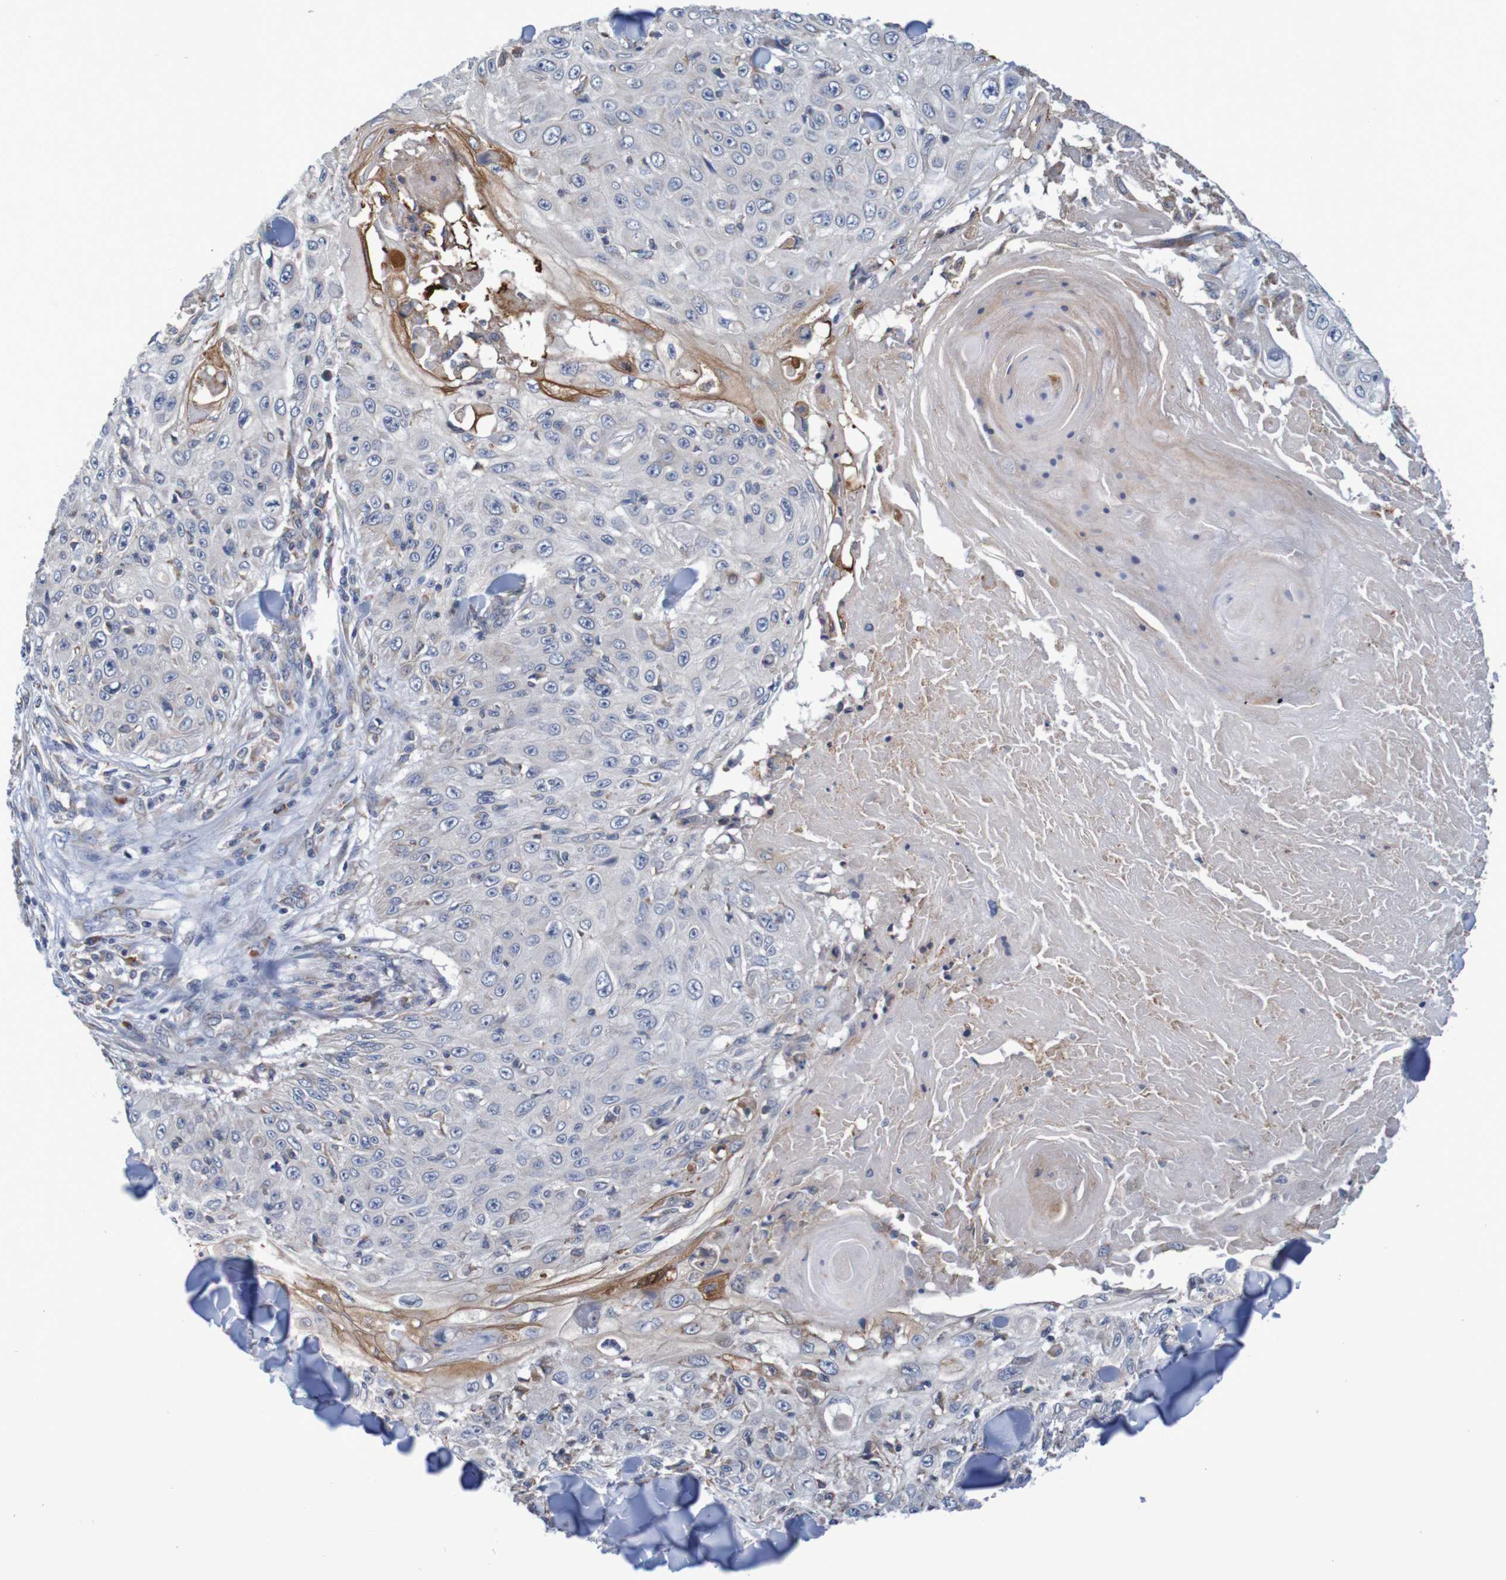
{"staining": {"intensity": "negative", "quantity": "none", "location": "none"}, "tissue": "skin cancer", "cell_type": "Tumor cells", "image_type": "cancer", "snomed": [{"axis": "morphology", "description": "Squamous cell carcinoma, NOS"}, {"axis": "topography", "description": "Skin"}], "caption": "High power microscopy micrograph of an immunohistochemistry image of squamous cell carcinoma (skin), revealing no significant expression in tumor cells.", "gene": "CLDN18", "patient": {"sex": "male", "age": 86}}